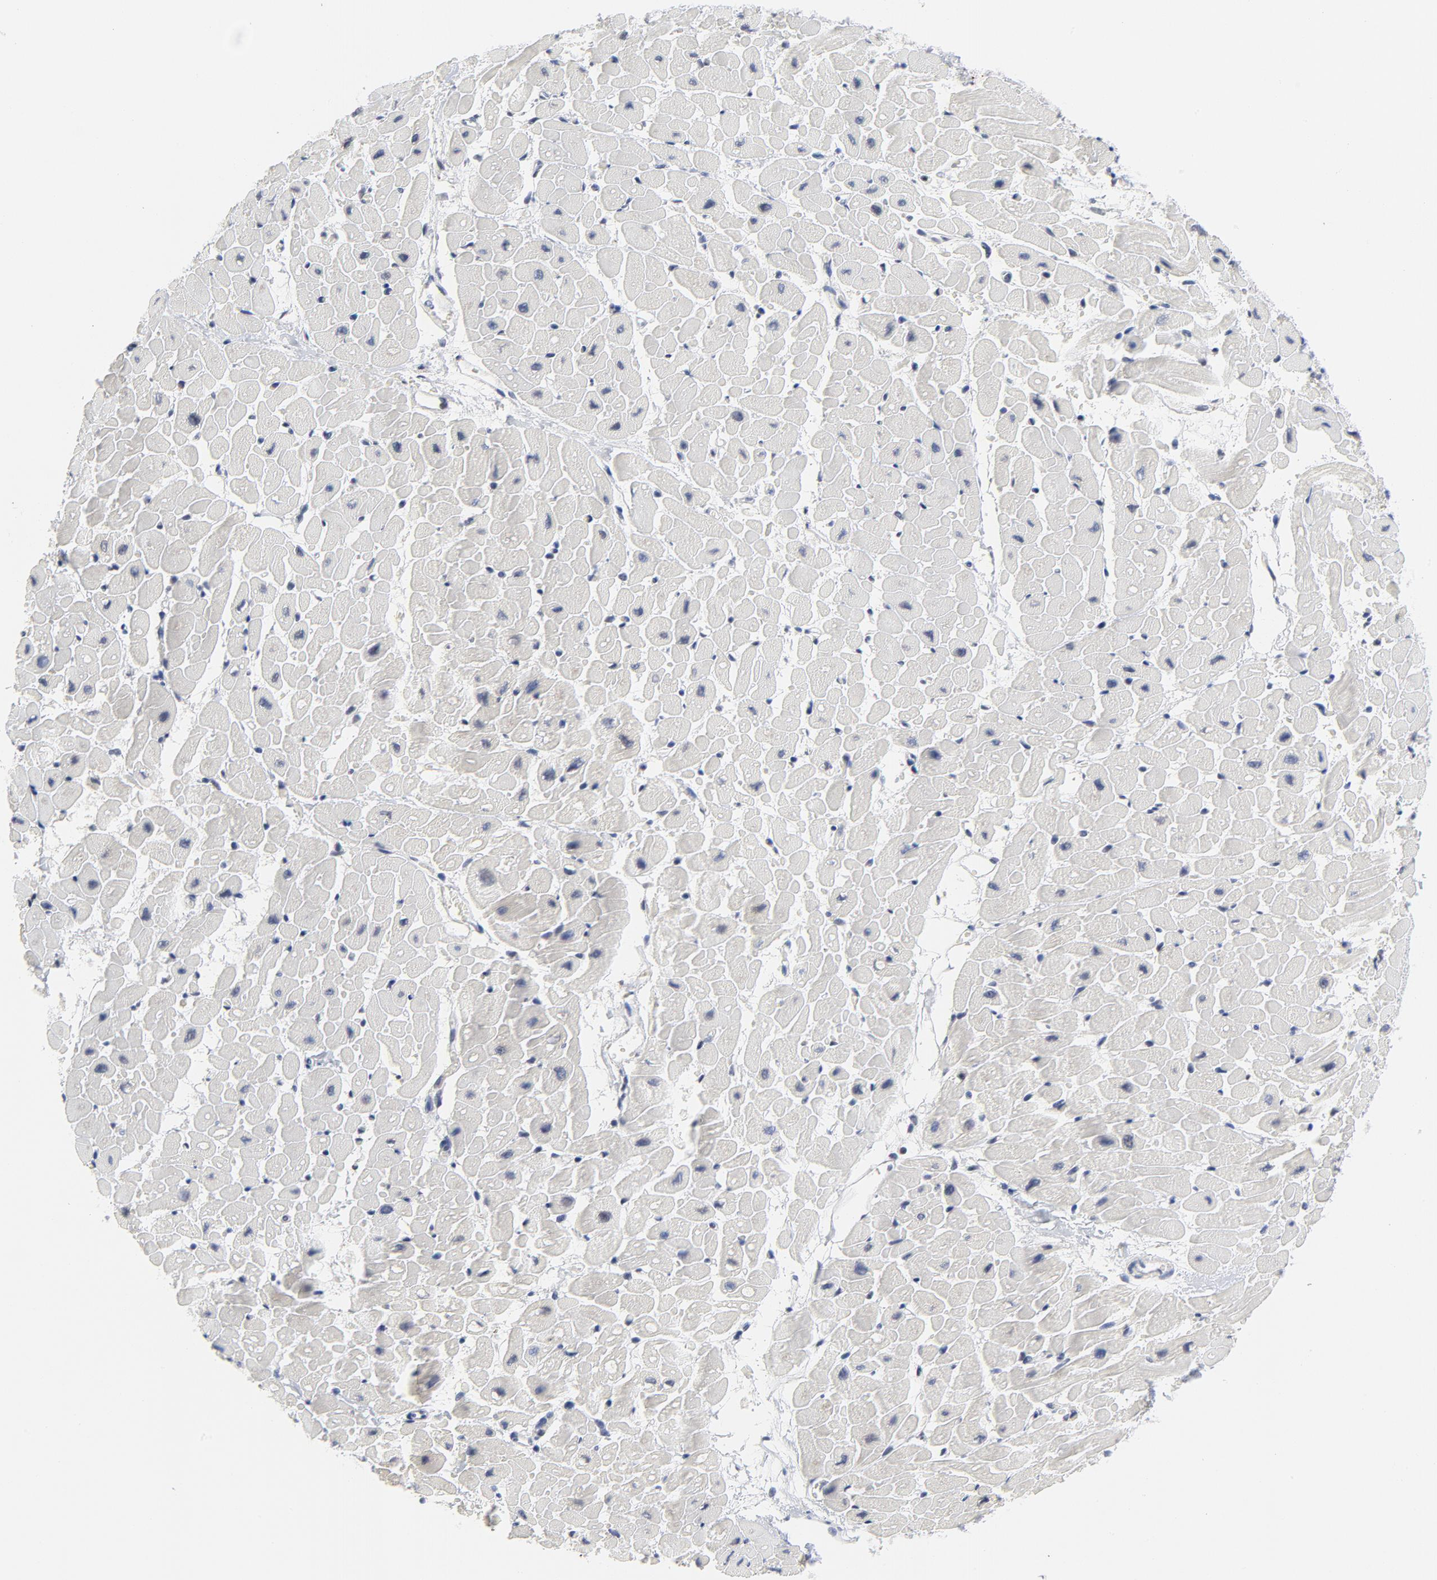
{"staining": {"intensity": "negative", "quantity": "none", "location": "none"}, "tissue": "heart muscle", "cell_type": "Cardiomyocytes", "image_type": "normal", "snomed": [{"axis": "morphology", "description": "Normal tissue, NOS"}, {"axis": "topography", "description": "Heart"}], "caption": "Photomicrograph shows no significant protein positivity in cardiomyocytes of normal heart muscle. Nuclei are stained in blue.", "gene": "KCNK13", "patient": {"sex": "male", "age": 45}}